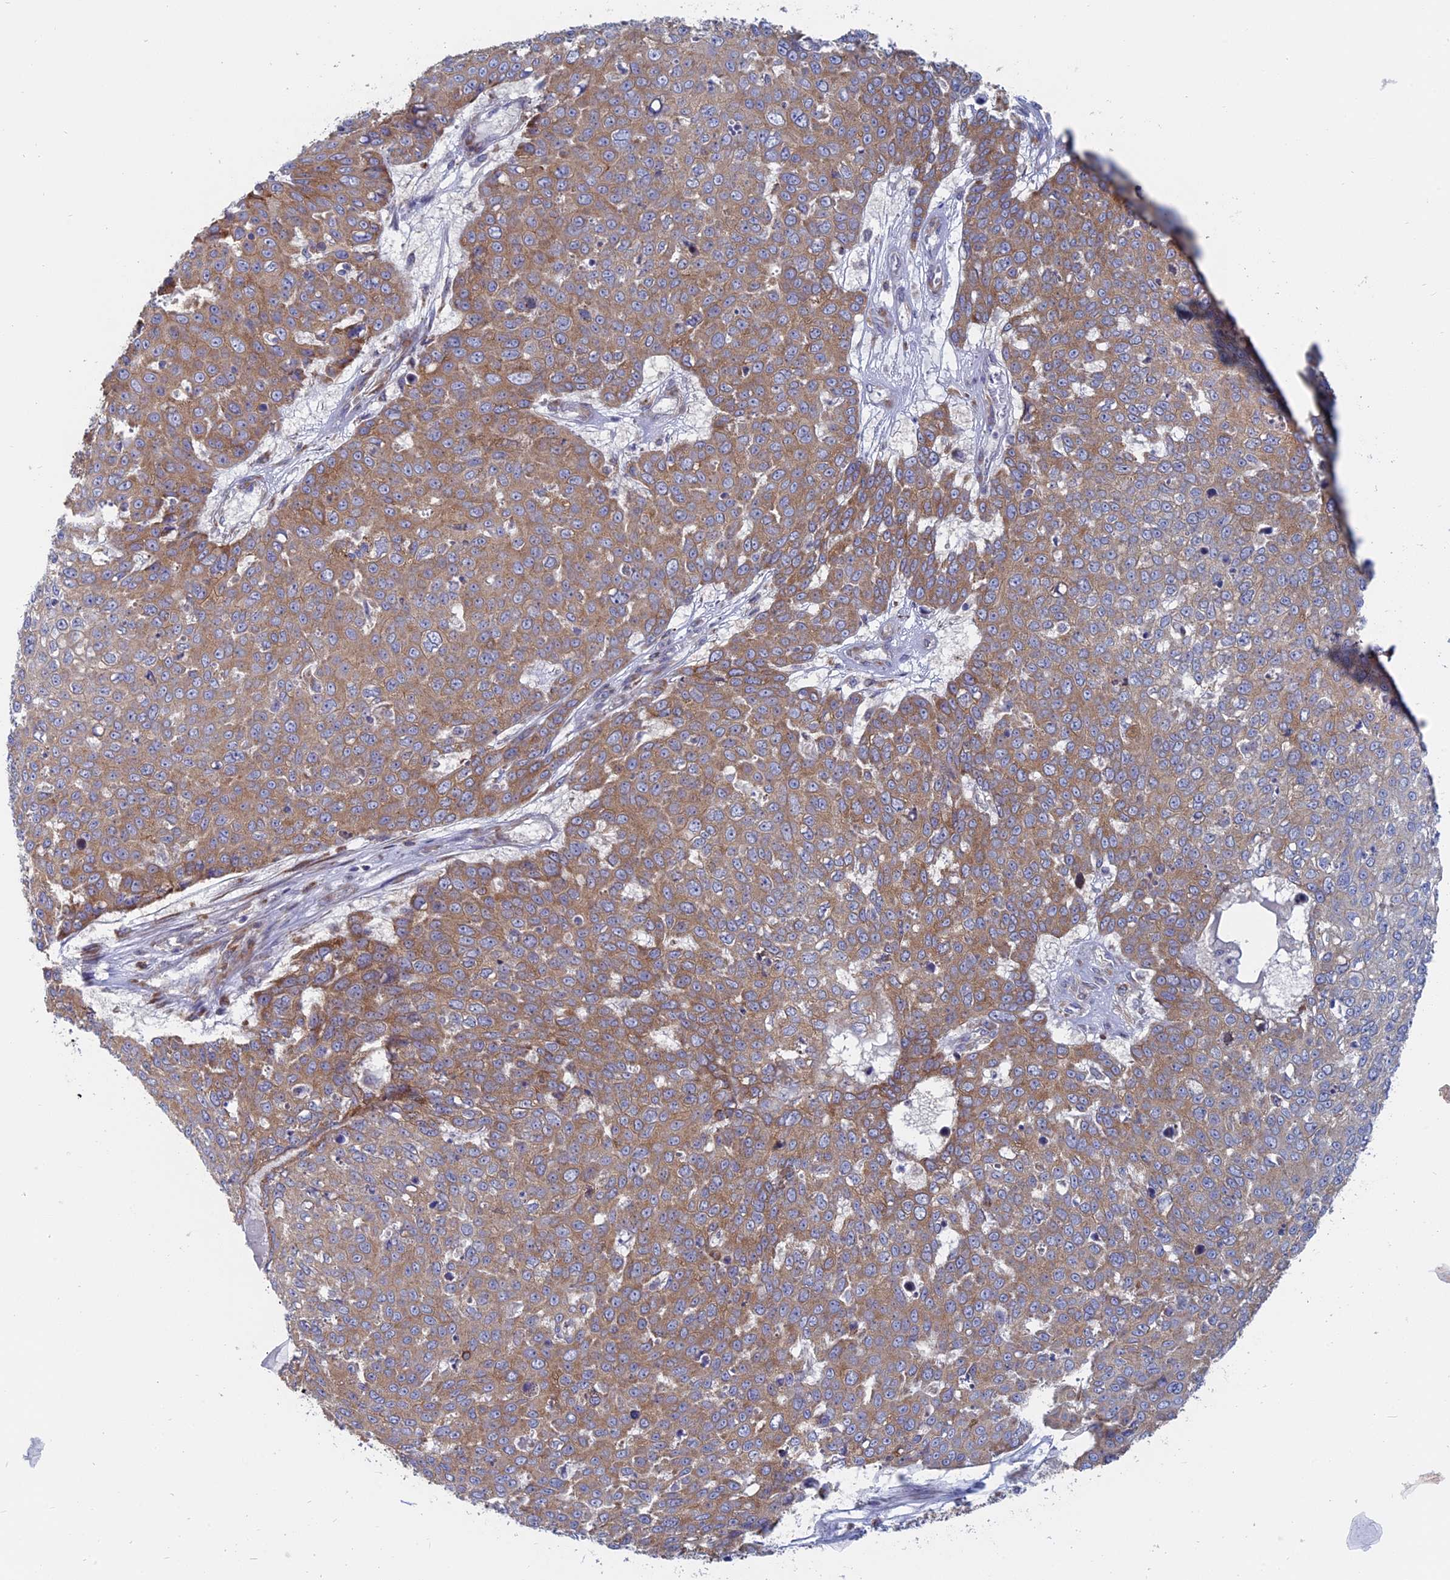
{"staining": {"intensity": "moderate", "quantity": ">75%", "location": "cytoplasmic/membranous"}, "tissue": "skin cancer", "cell_type": "Tumor cells", "image_type": "cancer", "snomed": [{"axis": "morphology", "description": "Squamous cell carcinoma, NOS"}, {"axis": "topography", "description": "Skin"}], "caption": "The histopathology image displays immunohistochemical staining of skin cancer. There is moderate cytoplasmic/membranous staining is identified in approximately >75% of tumor cells.", "gene": "TBC1D30", "patient": {"sex": "male", "age": 71}}